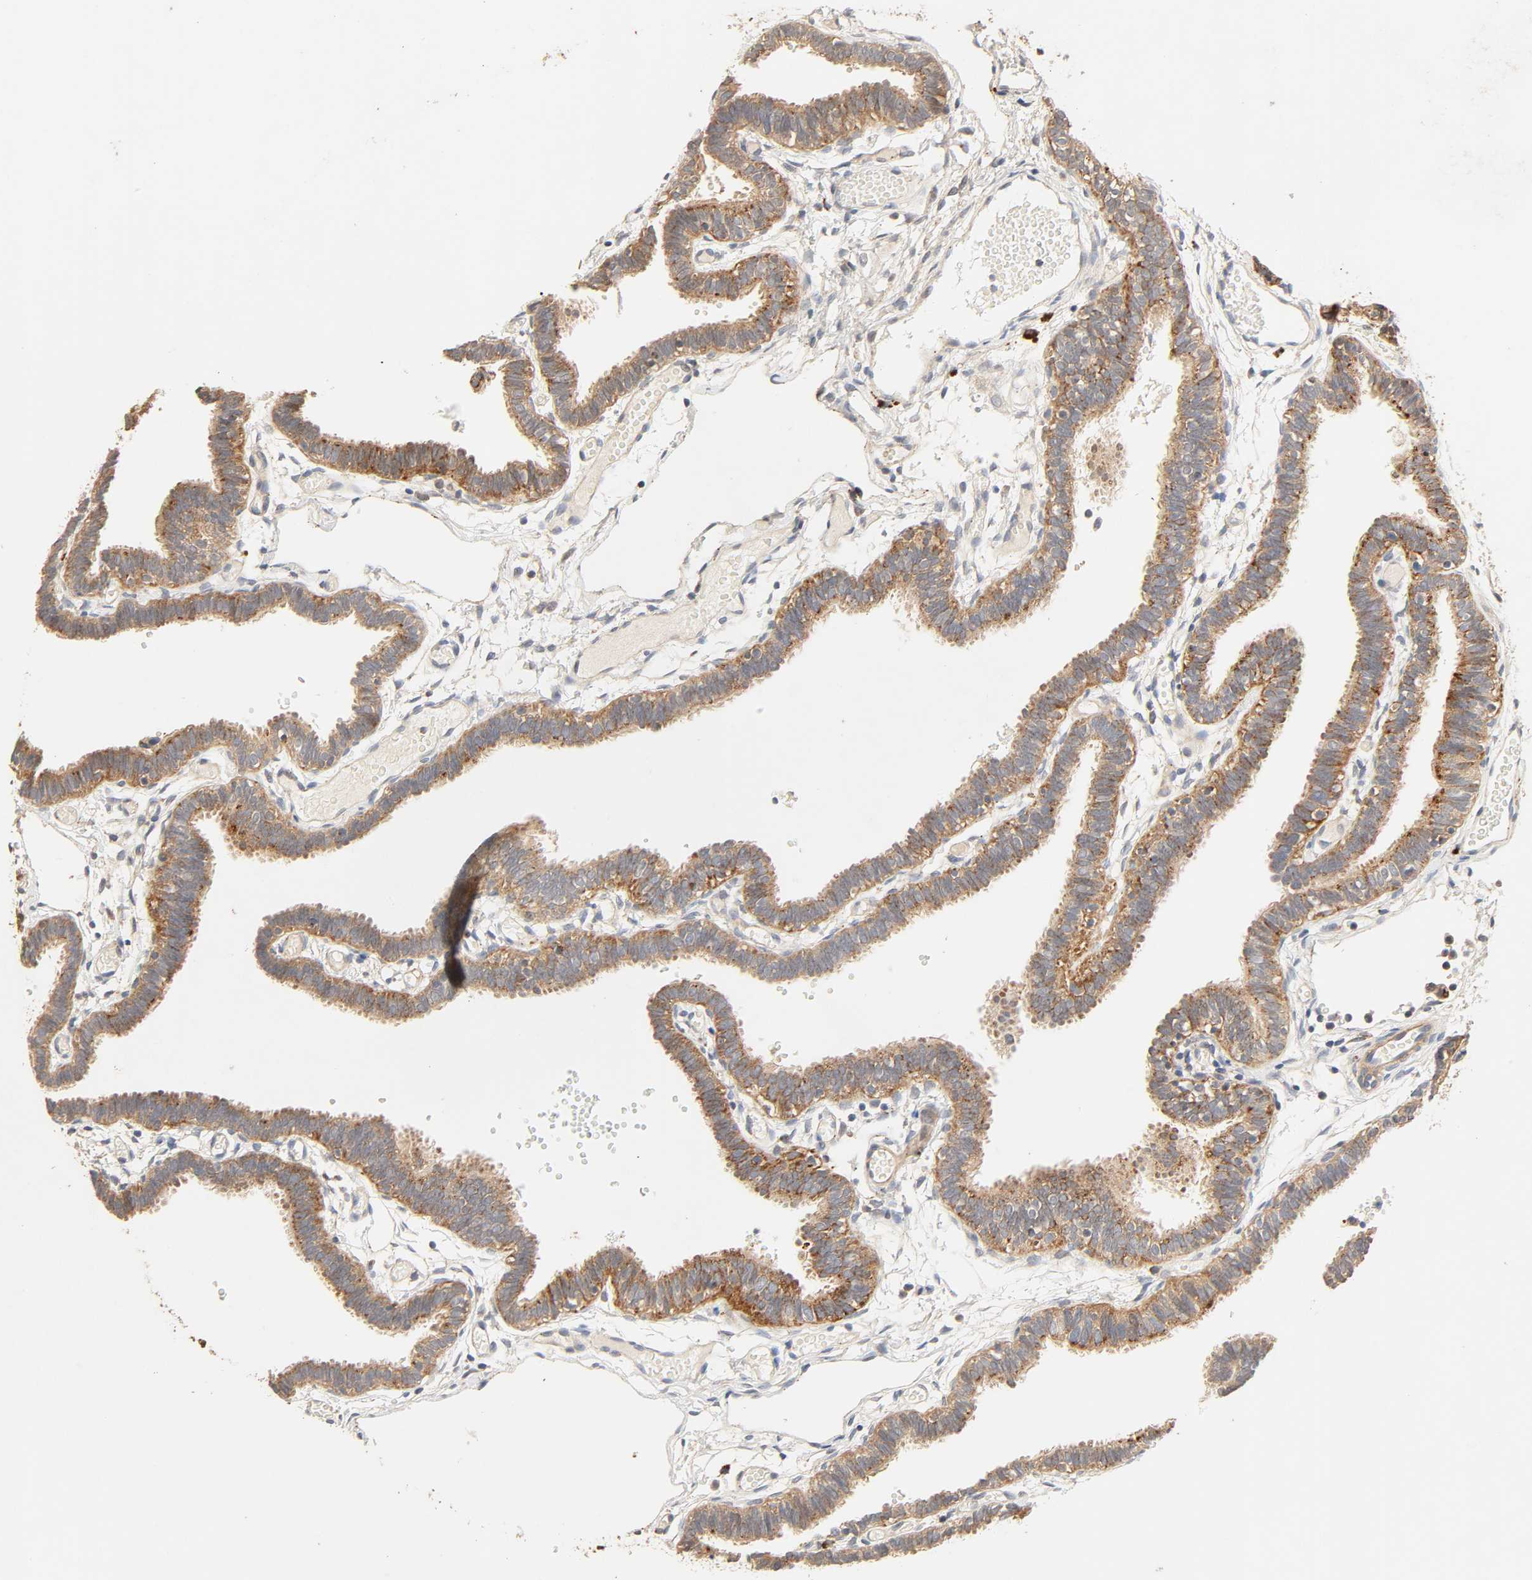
{"staining": {"intensity": "moderate", "quantity": ">75%", "location": "cytoplasmic/membranous"}, "tissue": "fallopian tube", "cell_type": "Glandular cells", "image_type": "normal", "snomed": [{"axis": "morphology", "description": "Normal tissue, NOS"}, {"axis": "topography", "description": "Fallopian tube"}], "caption": "A brown stain labels moderate cytoplasmic/membranous expression of a protein in glandular cells of benign fallopian tube. (IHC, brightfield microscopy, high magnification).", "gene": "MAPK6", "patient": {"sex": "female", "age": 29}}